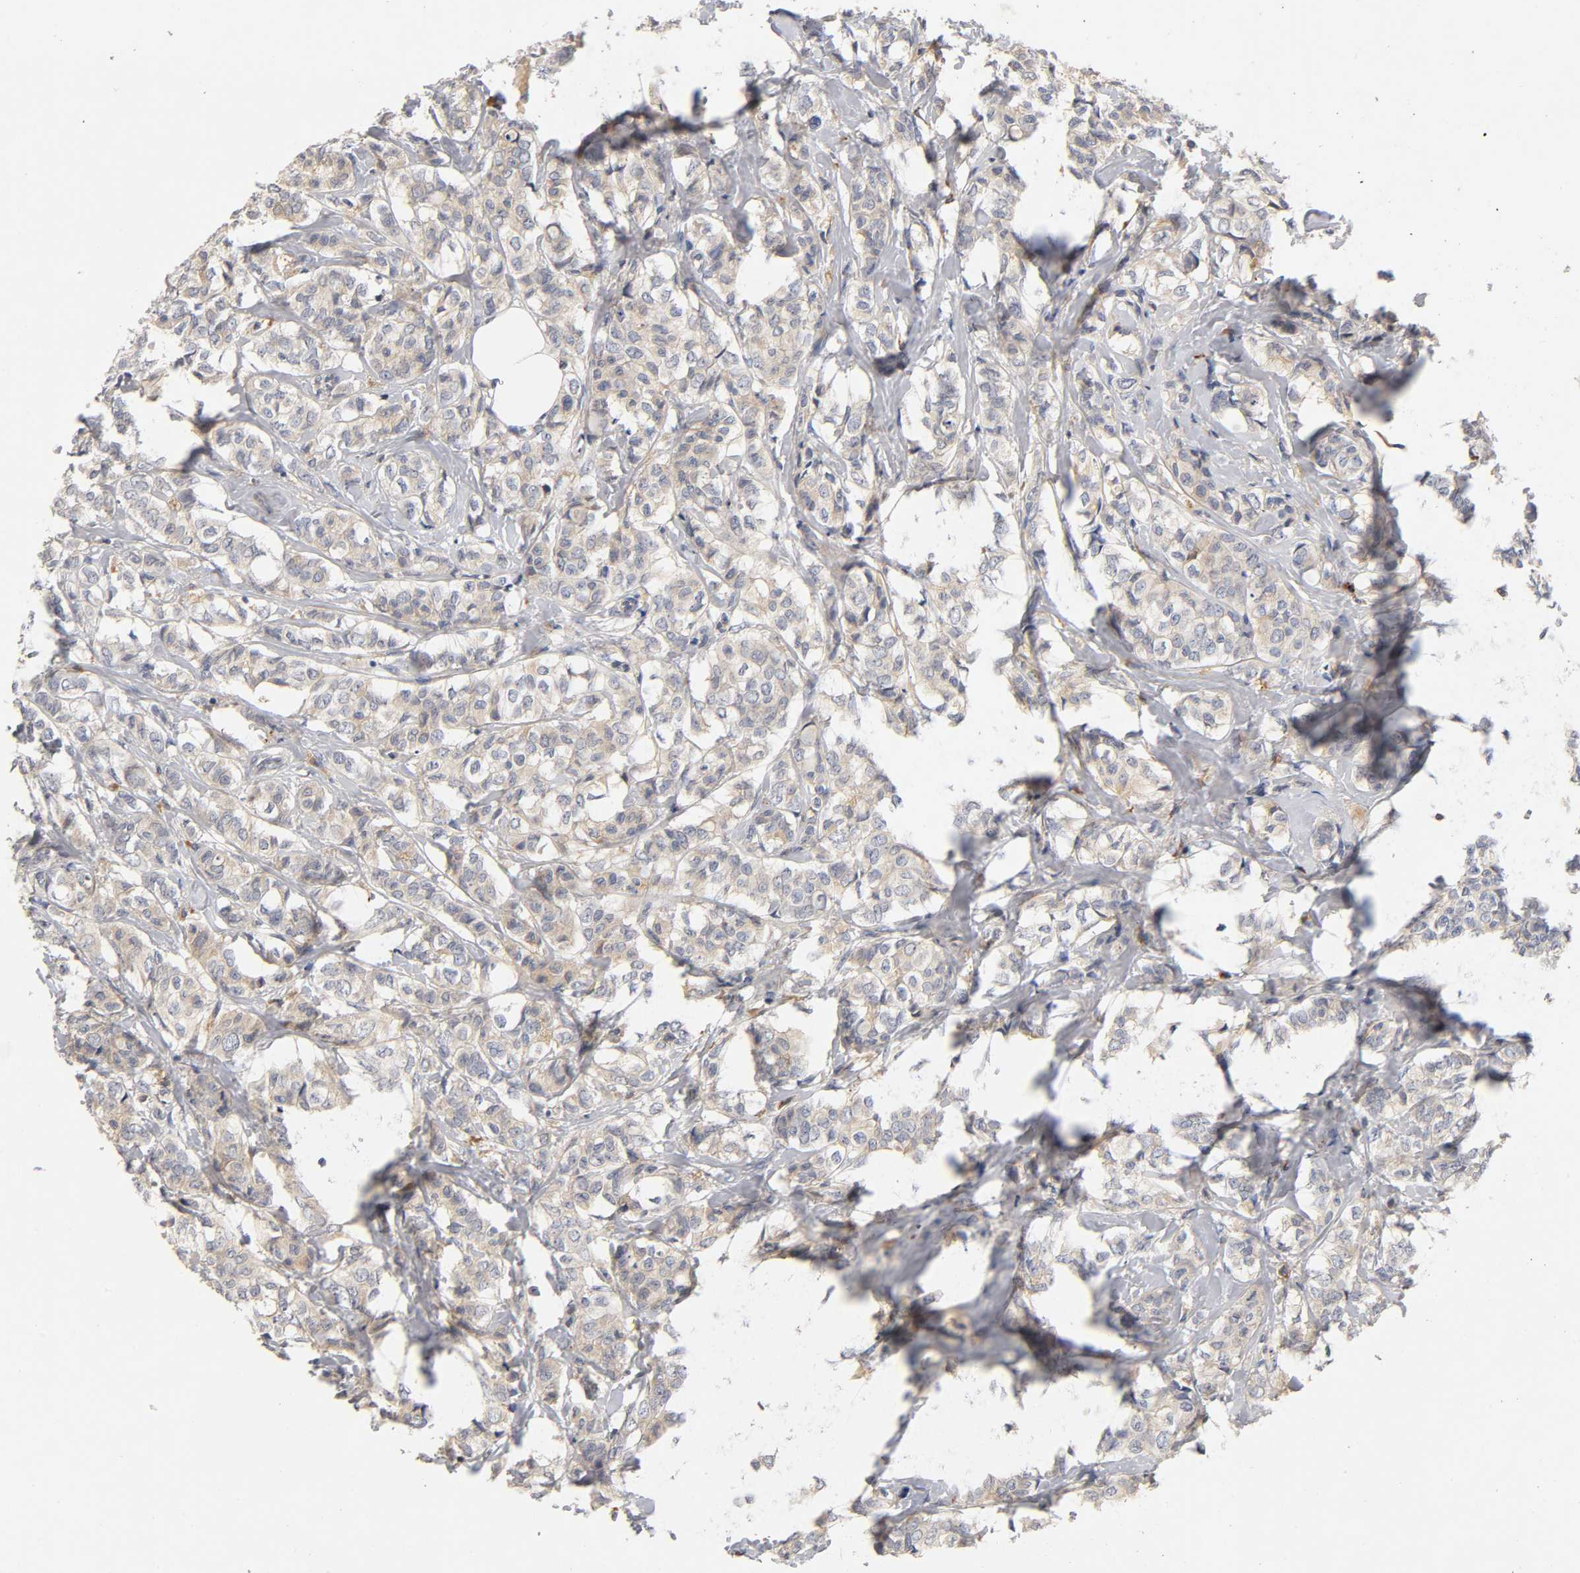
{"staining": {"intensity": "weak", "quantity": "25%-75%", "location": "cytoplasmic/membranous"}, "tissue": "breast cancer", "cell_type": "Tumor cells", "image_type": "cancer", "snomed": [{"axis": "morphology", "description": "Lobular carcinoma"}, {"axis": "topography", "description": "Breast"}], "caption": "Lobular carcinoma (breast) was stained to show a protein in brown. There is low levels of weak cytoplasmic/membranous positivity in about 25%-75% of tumor cells.", "gene": "RHOA", "patient": {"sex": "female", "age": 60}}